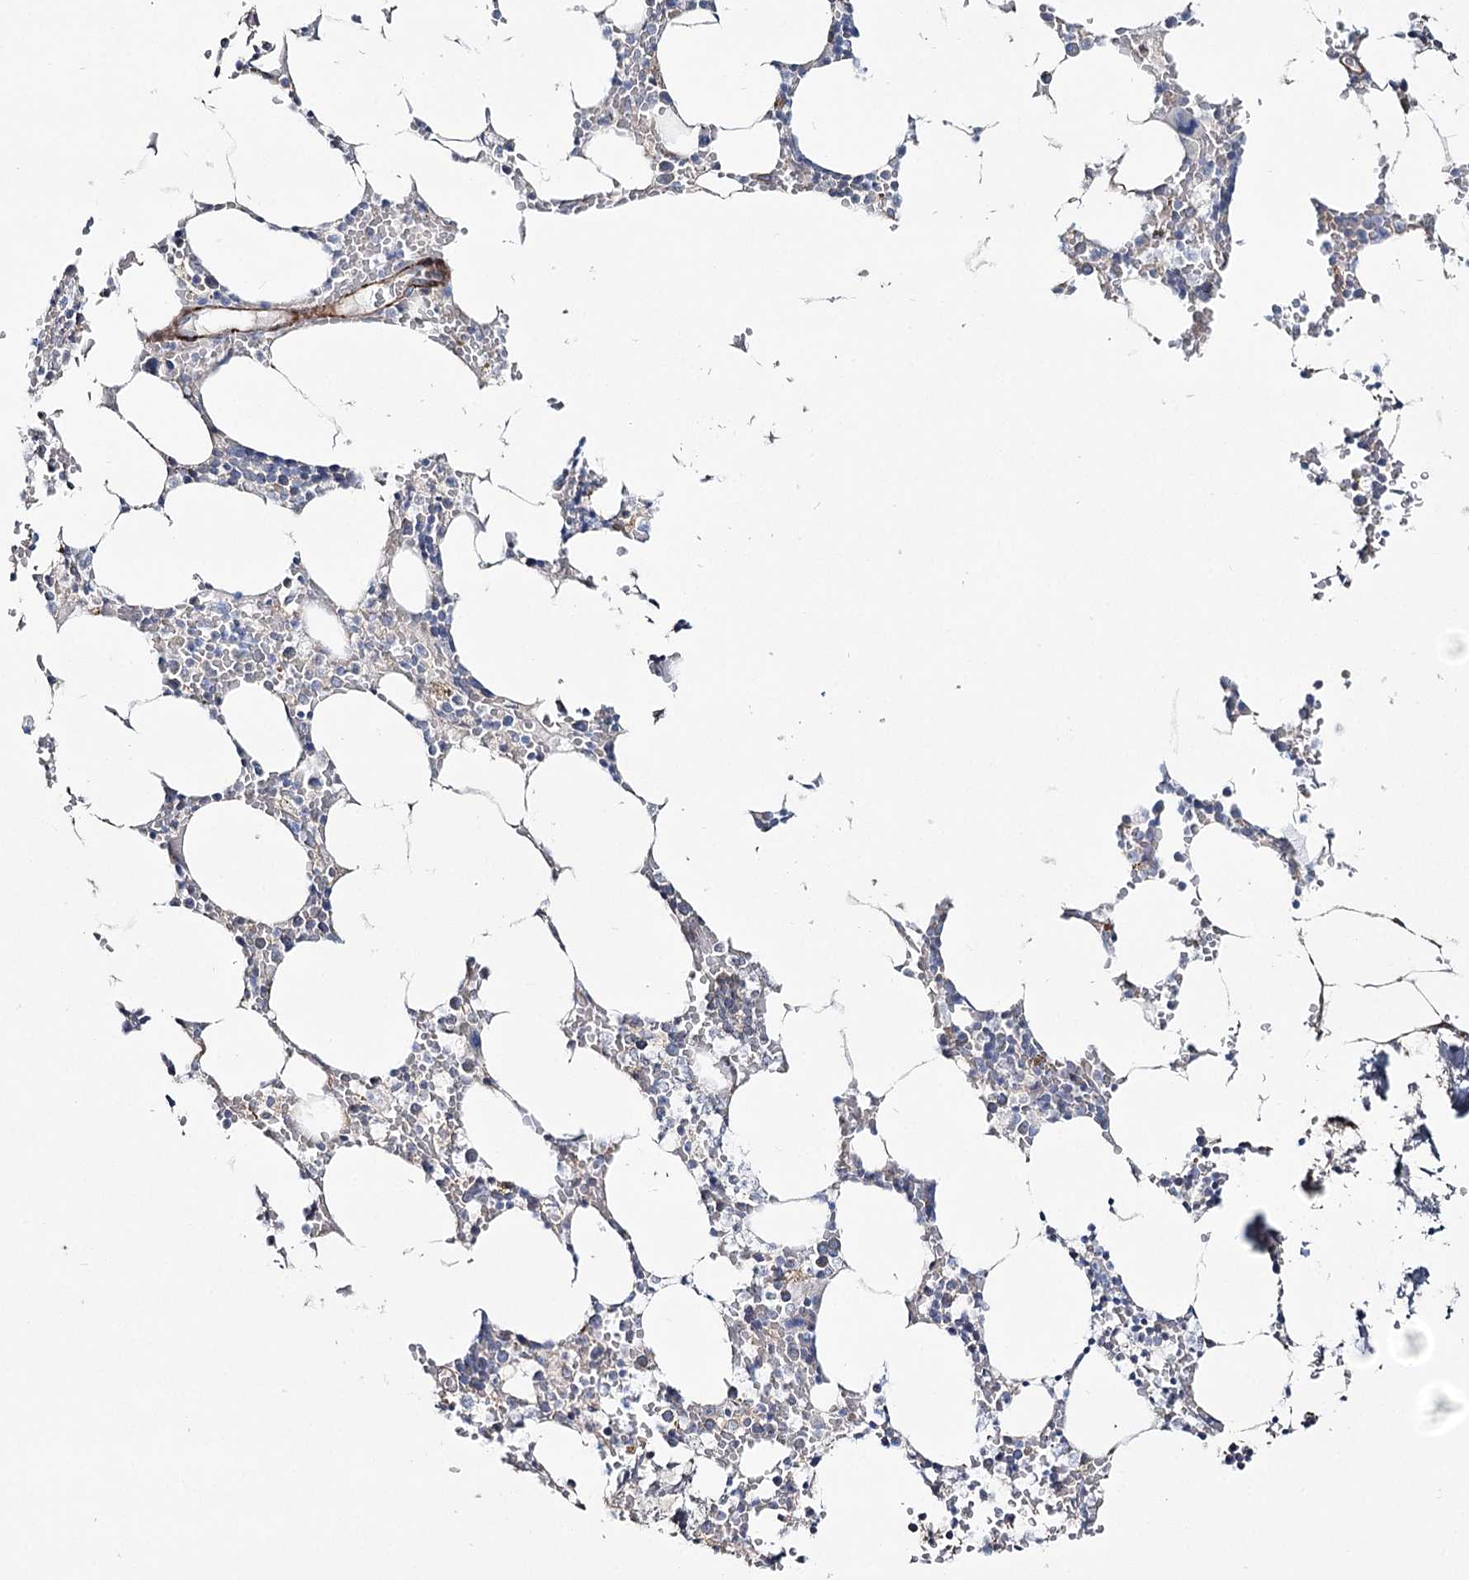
{"staining": {"intensity": "negative", "quantity": "none", "location": "none"}, "tissue": "bone marrow", "cell_type": "Hematopoietic cells", "image_type": "normal", "snomed": [{"axis": "morphology", "description": "Normal tissue, NOS"}, {"axis": "topography", "description": "Bone marrow"}], "caption": "Immunohistochemistry (IHC) micrograph of normal bone marrow stained for a protein (brown), which demonstrates no expression in hematopoietic cells.", "gene": "SUMF1", "patient": {"sex": "male", "age": 70}}